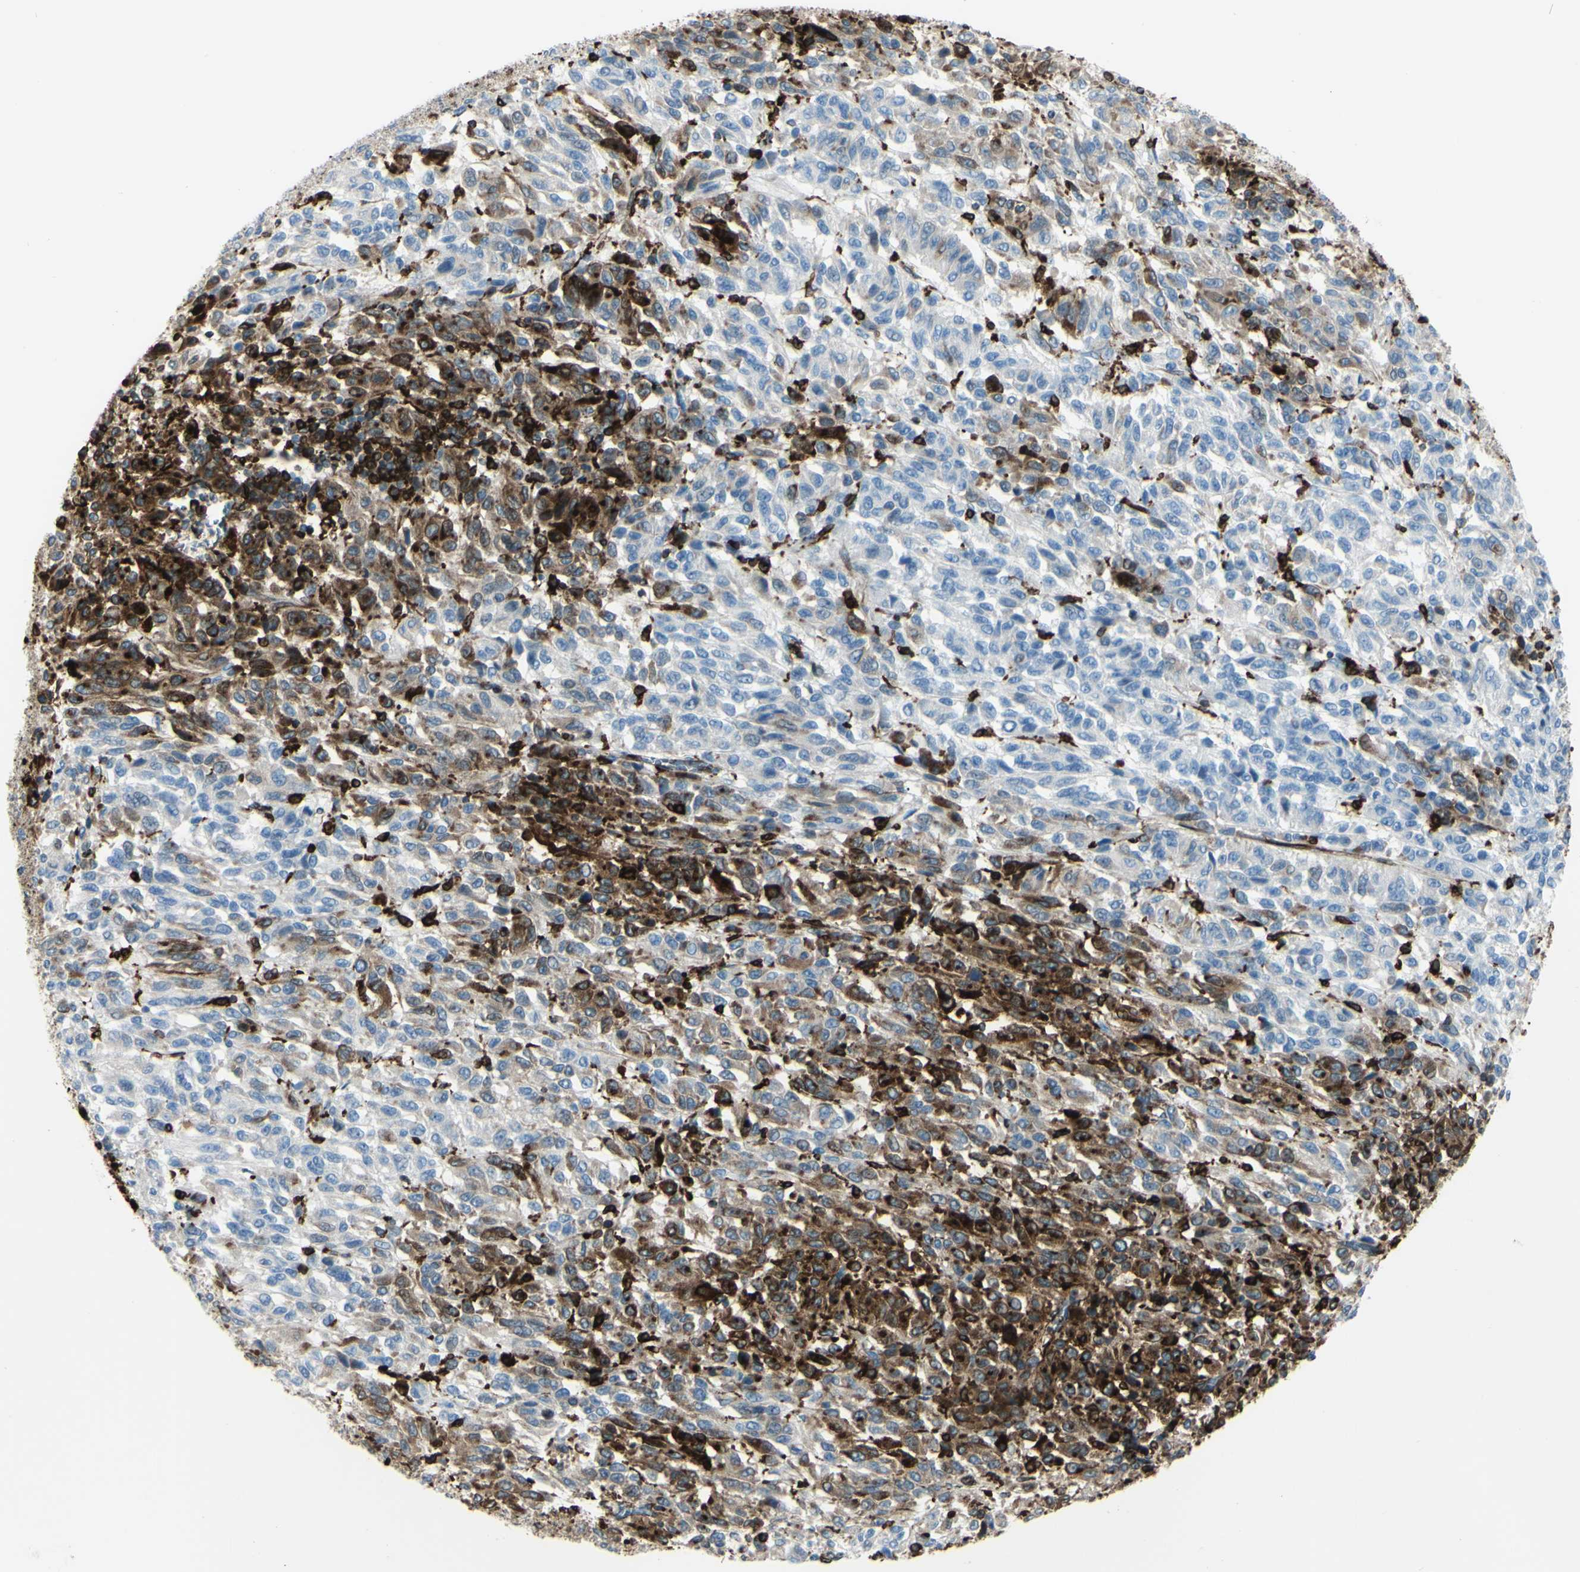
{"staining": {"intensity": "moderate", "quantity": "25%-75%", "location": "cytoplasmic/membranous"}, "tissue": "melanoma", "cell_type": "Tumor cells", "image_type": "cancer", "snomed": [{"axis": "morphology", "description": "Malignant melanoma, Metastatic site"}, {"axis": "topography", "description": "Lung"}], "caption": "Immunohistochemistry (IHC) of human melanoma exhibits medium levels of moderate cytoplasmic/membranous expression in about 25%-75% of tumor cells.", "gene": "CD74", "patient": {"sex": "male", "age": 64}}